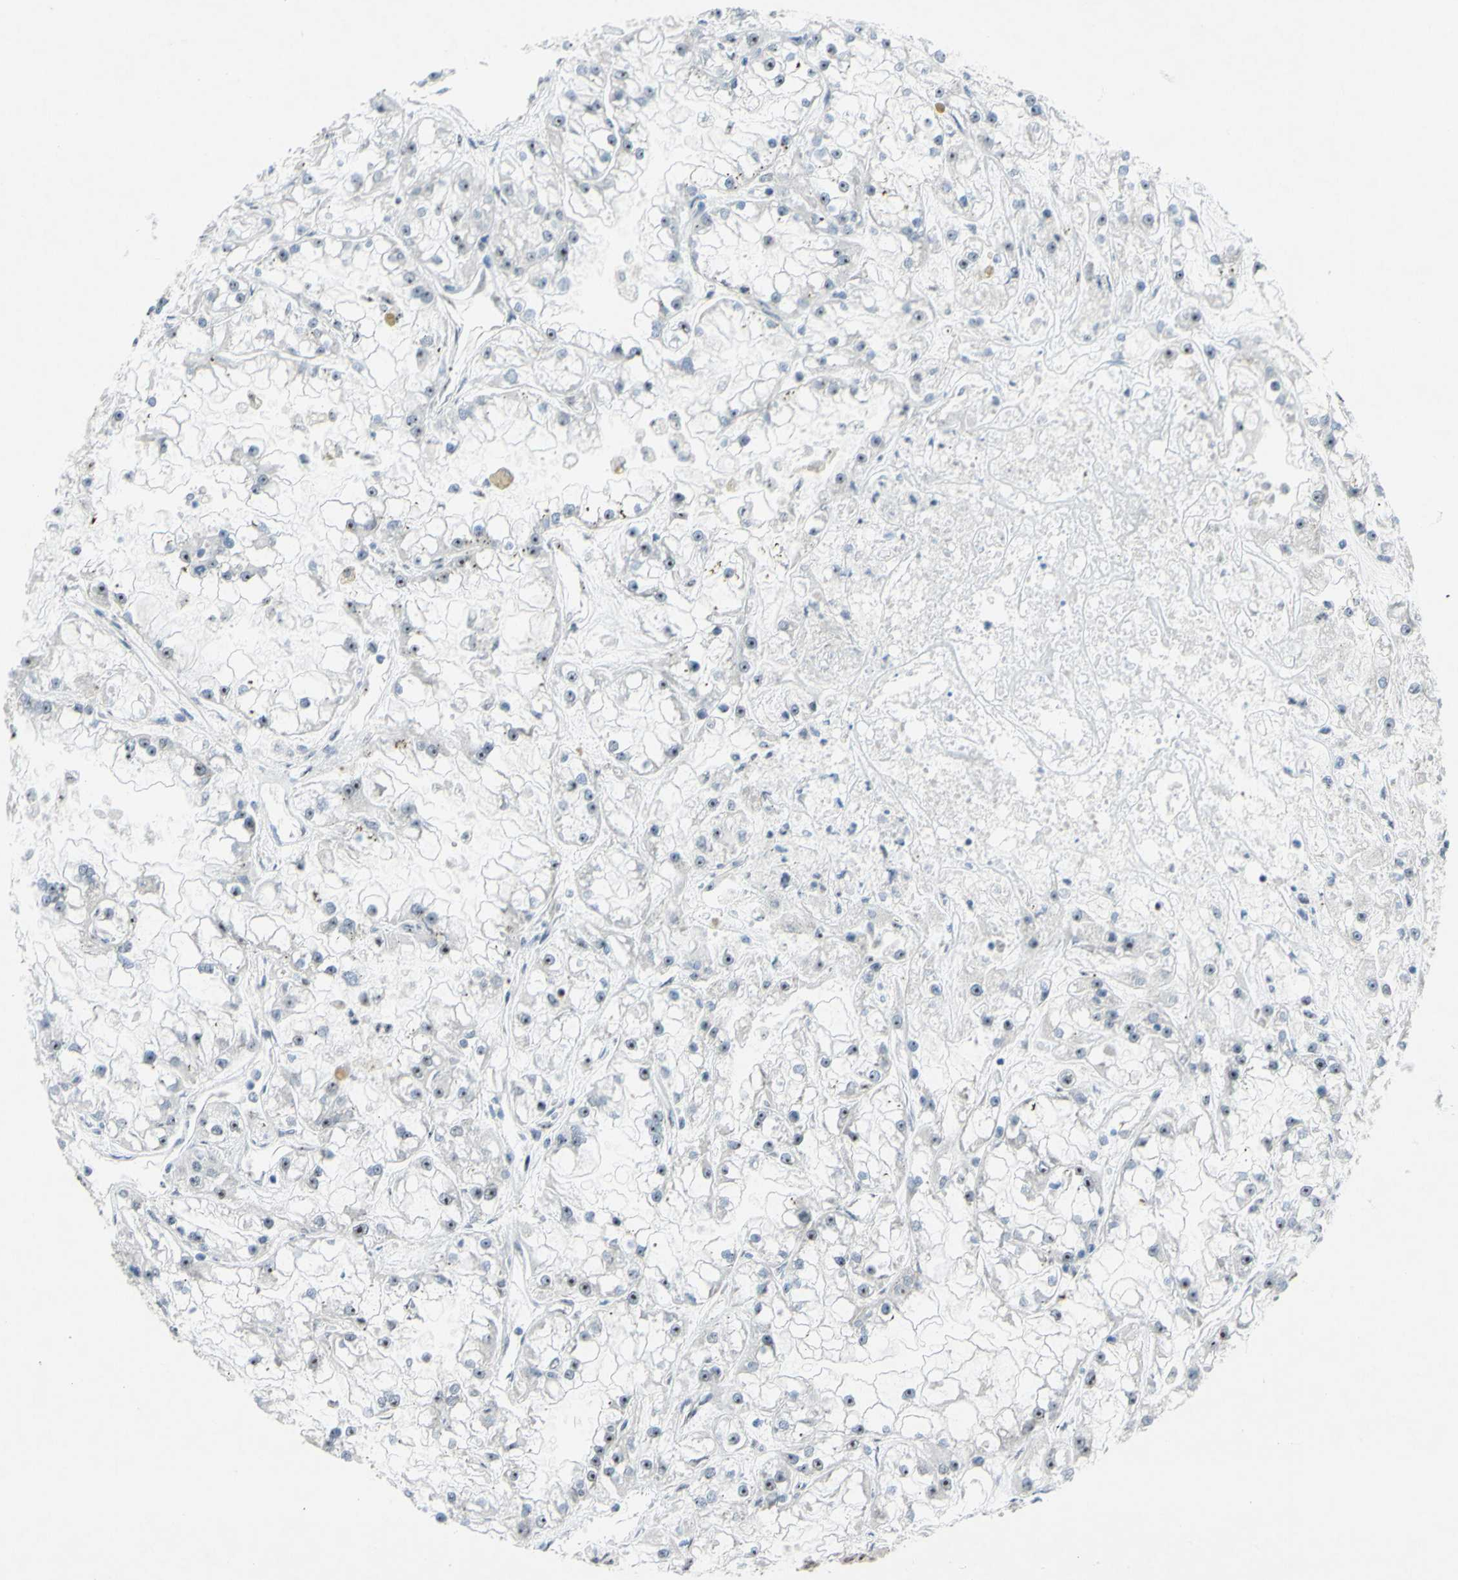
{"staining": {"intensity": "moderate", "quantity": "<25%", "location": "nuclear"}, "tissue": "renal cancer", "cell_type": "Tumor cells", "image_type": "cancer", "snomed": [{"axis": "morphology", "description": "Adenocarcinoma, NOS"}, {"axis": "topography", "description": "Kidney"}], "caption": "Tumor cells display low levels of moderate nuclear positivity in approximately <25% of cells in human renal cancer.", "gene": "POLR1A", "patient": {"sex": "female", "age": 52}}